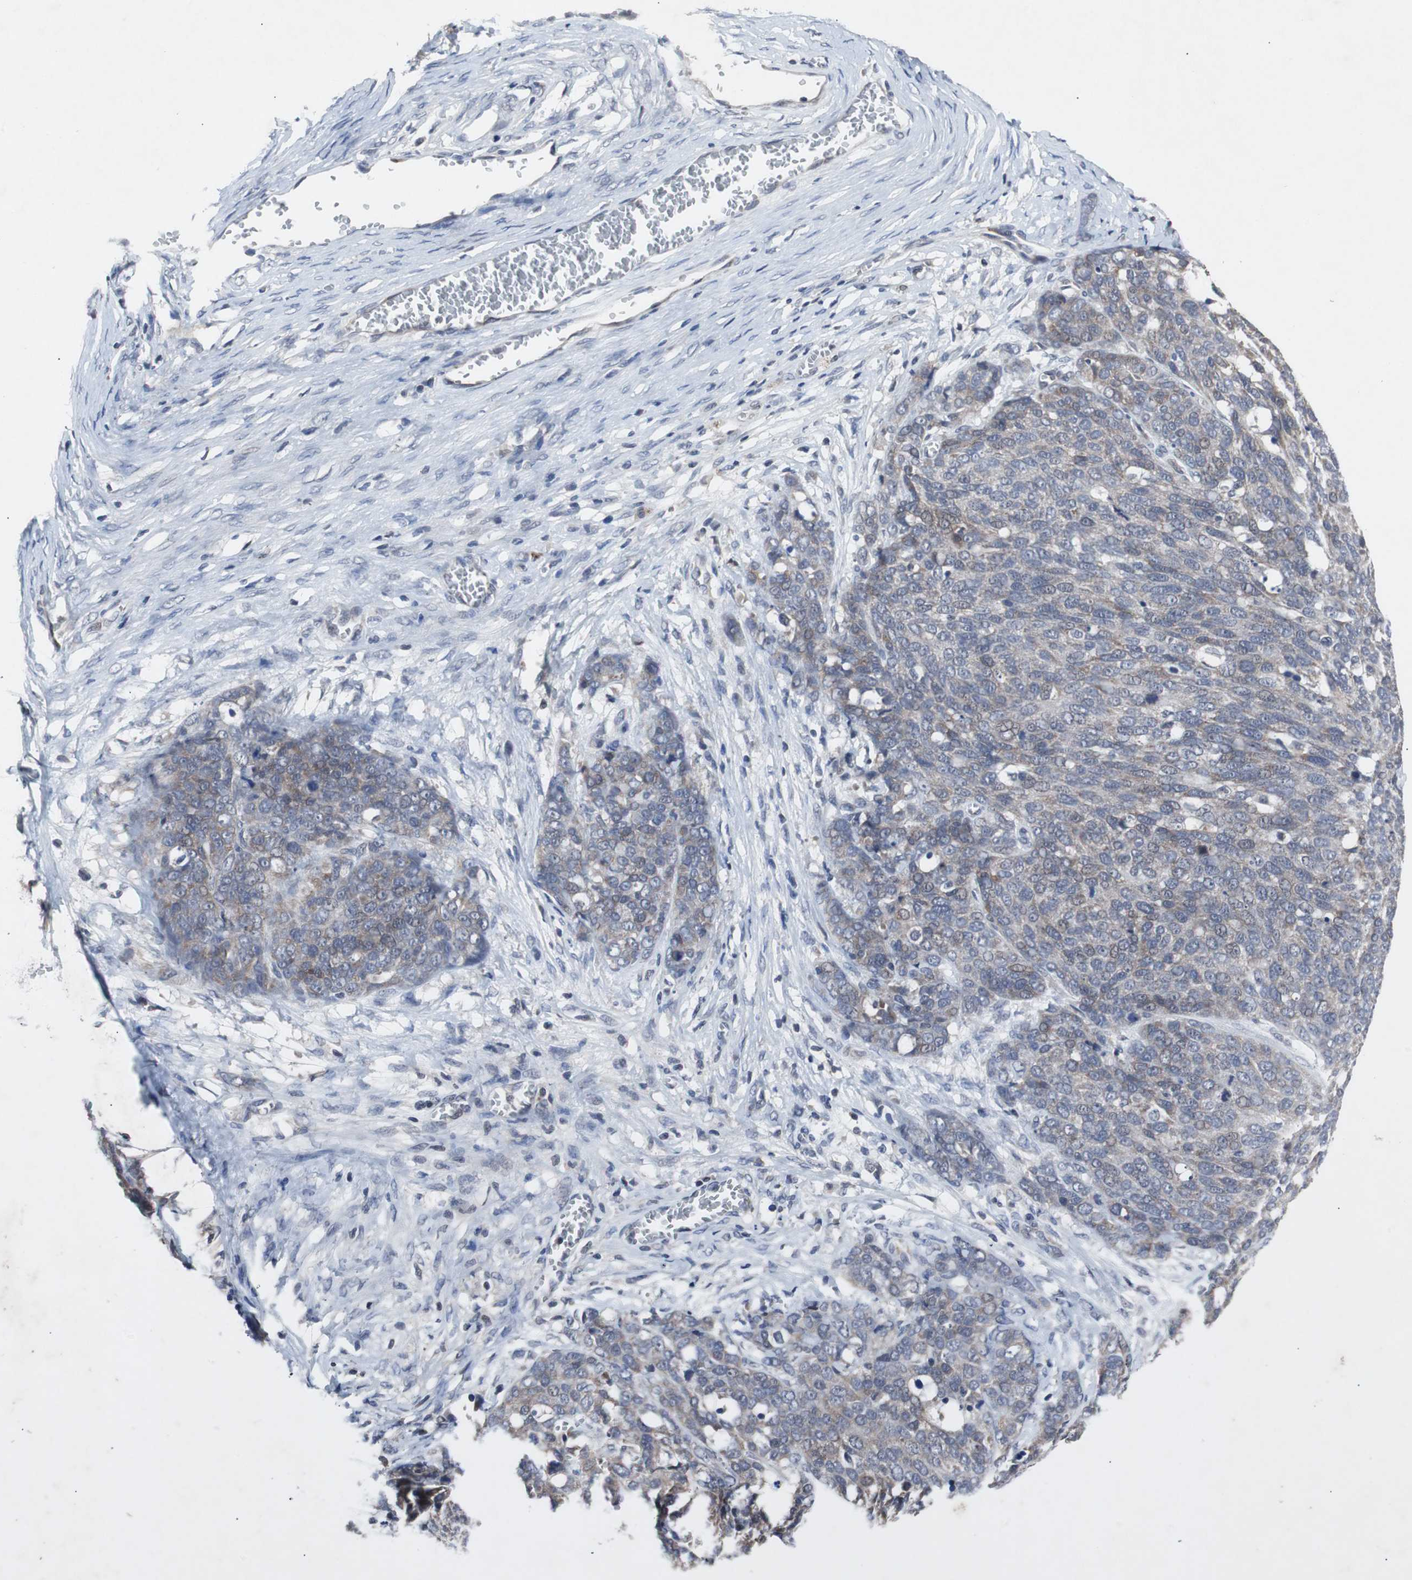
{"staining": {"intensity": "weak", "quantity": ">75%", "location": "cytoplasmic/membranous"}, "tissue": "ovarian cancer", "cell_type": "Tumor cells", "image_type": "cancer", "snomed": [{"axis": "morphology", "description": "Cystadenocarcinoma, serous, NOS"}, {"axis": "topography", "description": "Ovary"}], "caption": "IHC of human ovarian cancer (serous cystadenocarcinoma) exhibits low levels of weak cytoplasmic/membranous positivity in about >75% of tumor cells.", "gene": "RBM47", "patient": {"sex": "female", "age": 44}}